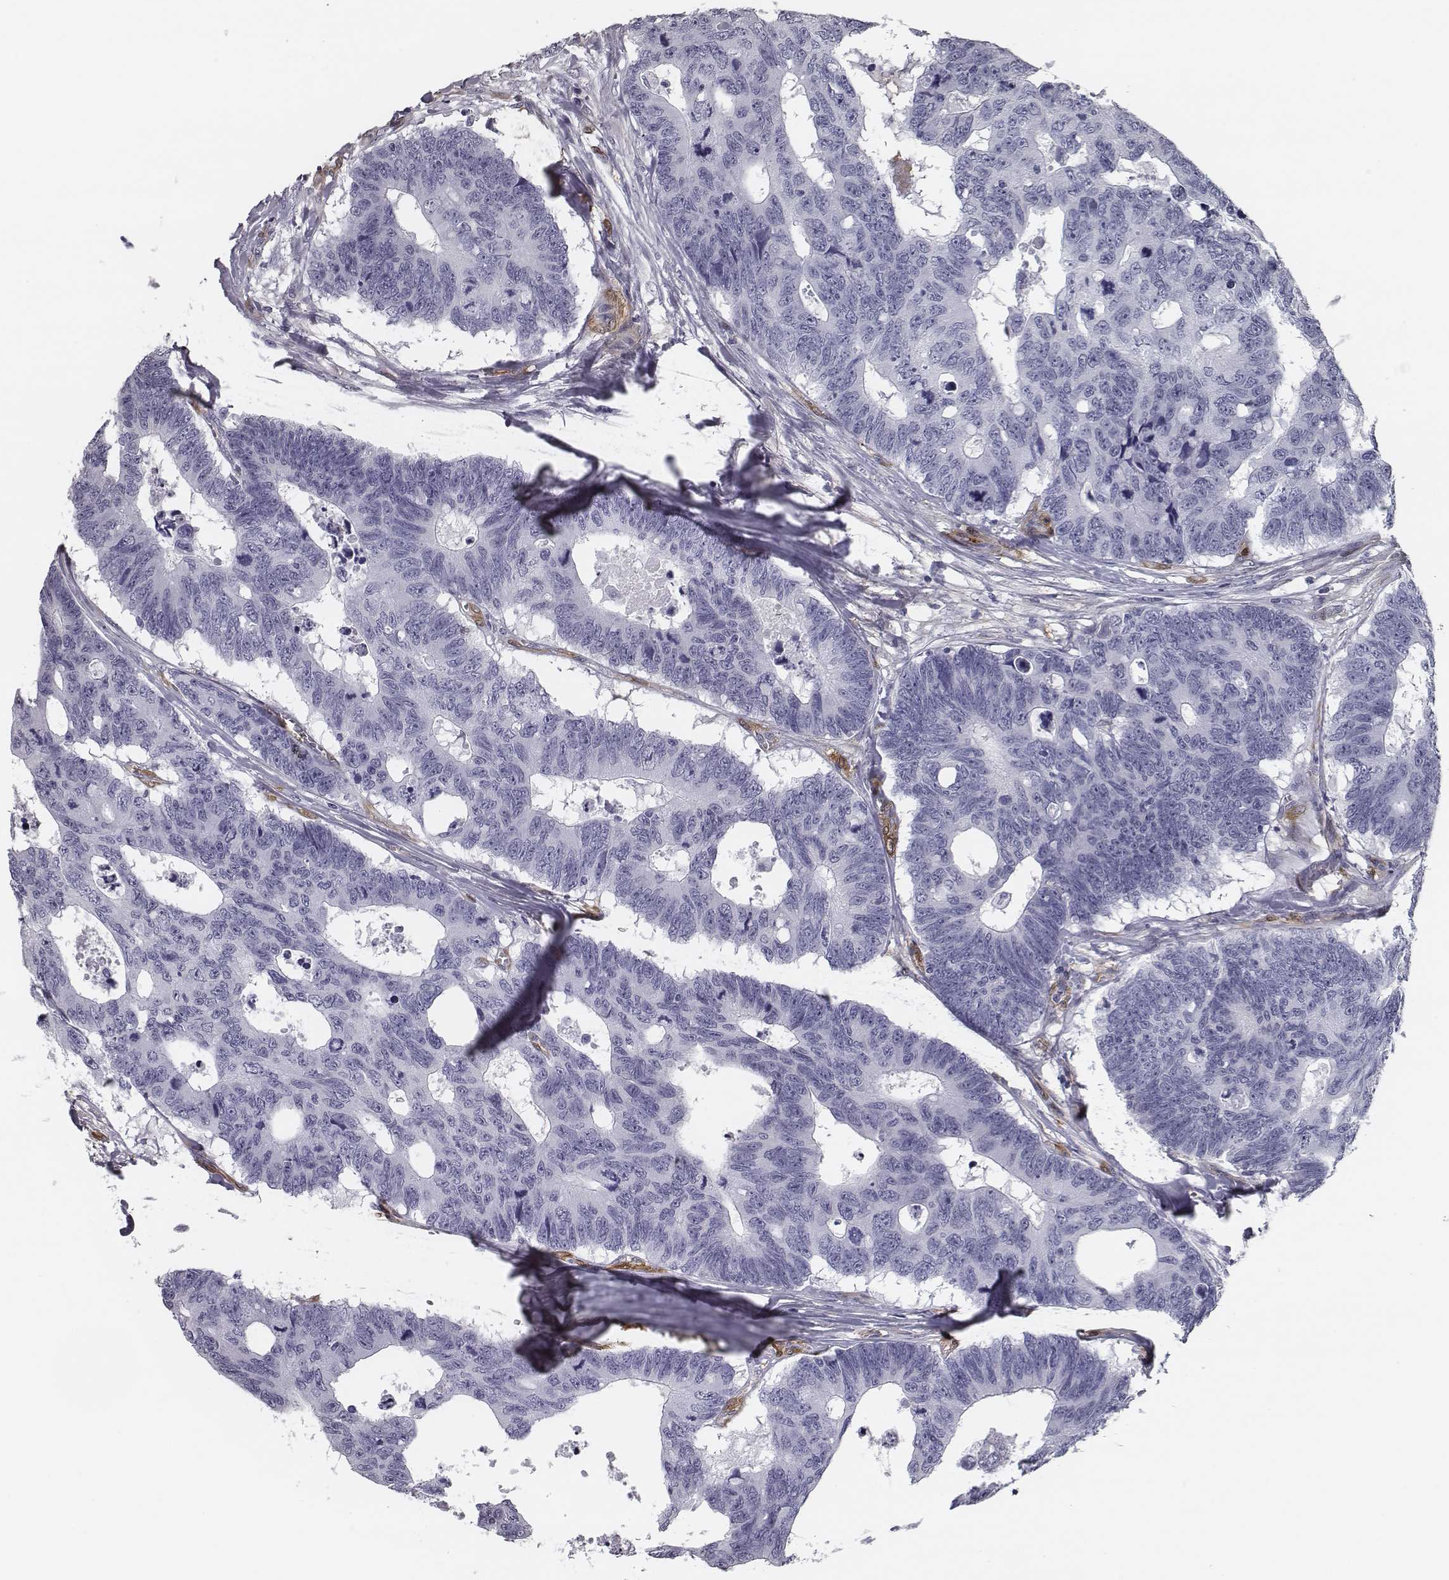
{"staining": {"intensity": "negative", "quantity": "none", "location": "none"}, "tissue": "colorectal cancer", "cell_type": "Tumor cells", "image_type": "cancer", "snomed": [{"axis": "morphology", "description": "Adenocarcinoma, NOS"}, {"axis": "topography", "description": "Colon"}], "caption": "Human colorectal cancer stained for a protein using immunohistochemistry reveals no staining in tumor cells.", "gene": "ISYNA1", "patient": {"sex": "female", "age": 77}}